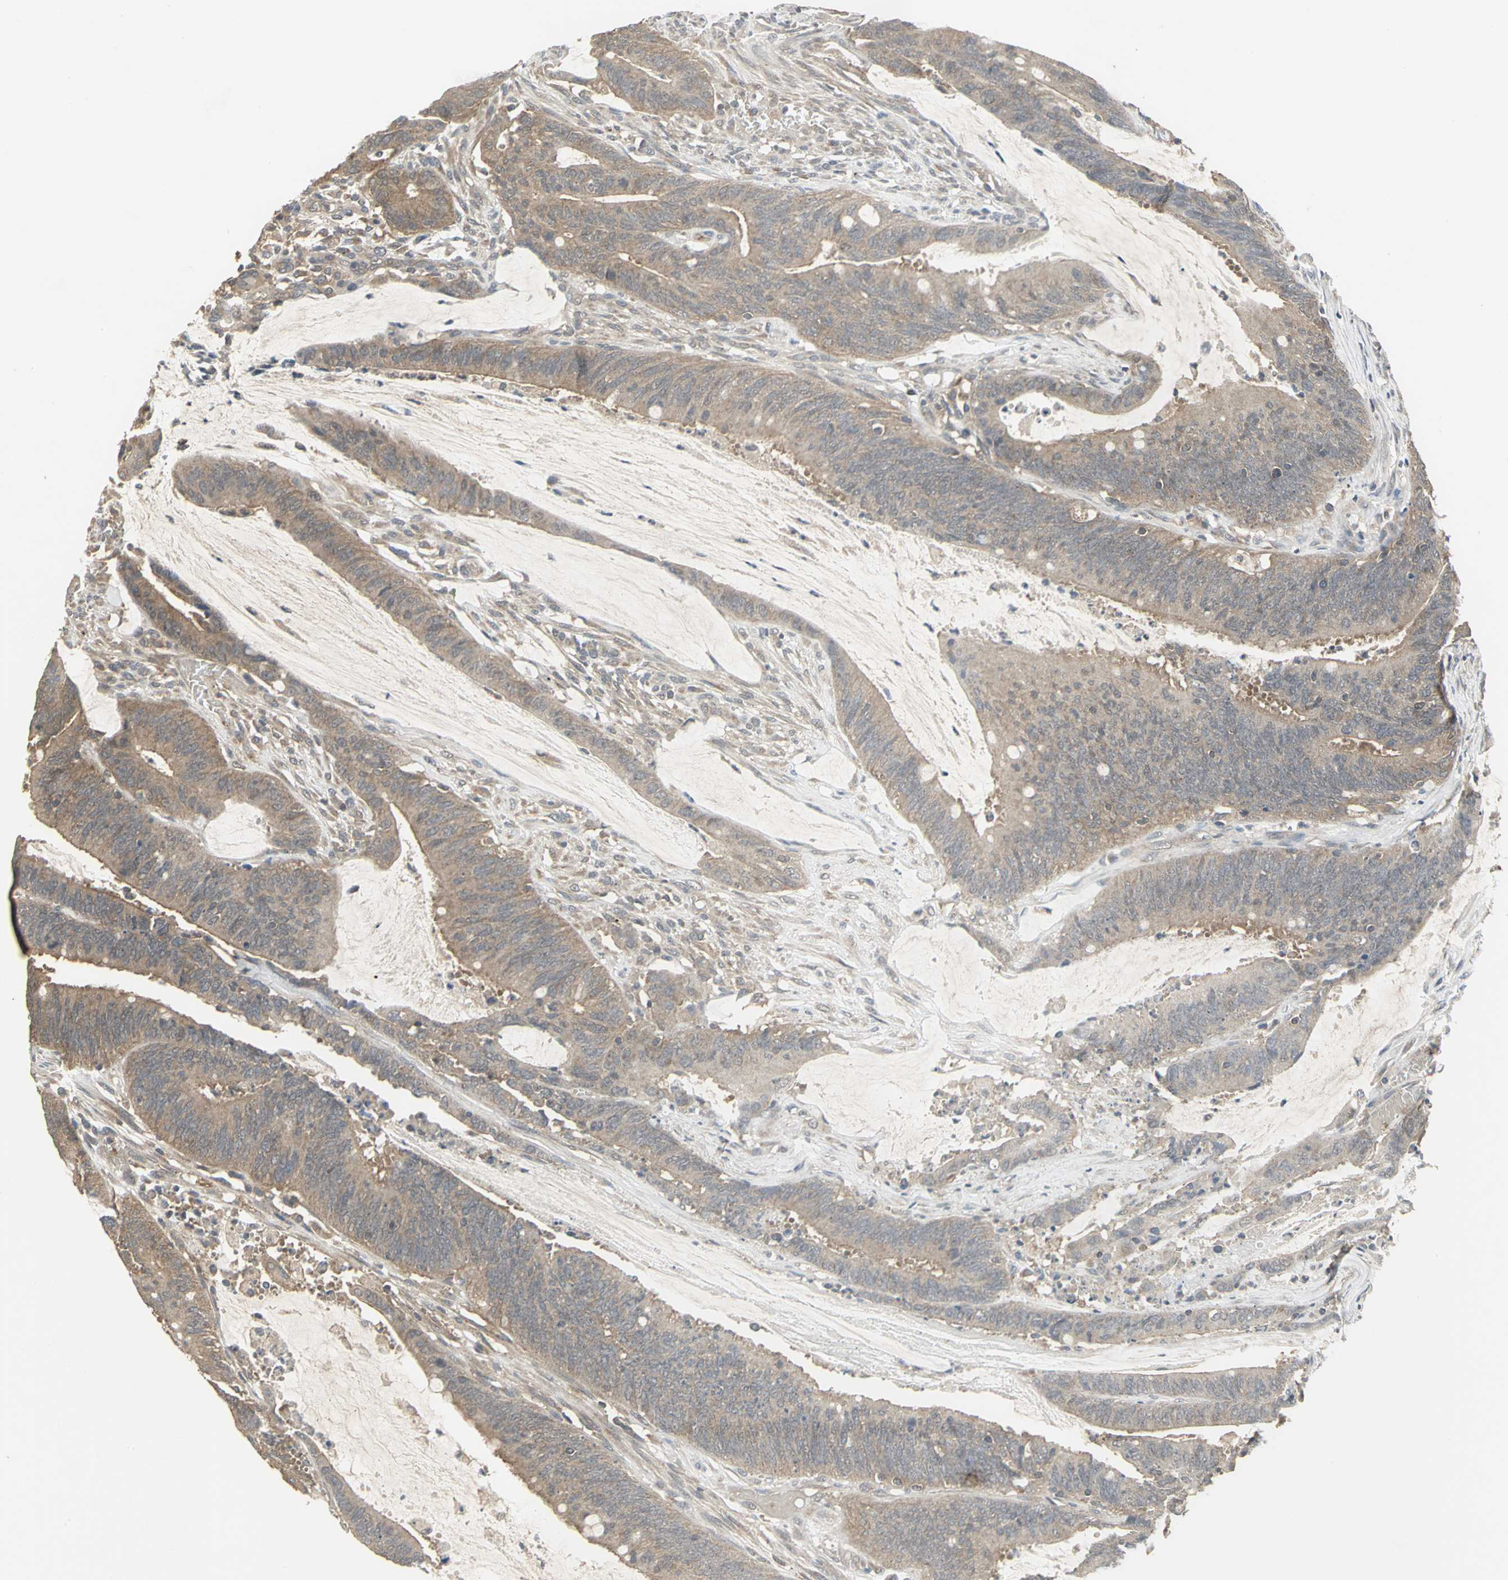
{"staining": {"intensity": "weak", "quantity": ">75%", "location": "cytoplasmic/membranous"}, "tissue": "colorectal cancer", "cell_type": "Tumor cells", "image_type": "cancer", "snomed": [{"axis": "morphology", "description": "Adenocarcinoma, NOS"}, {"axis": "topography", "description": "Rectum"}], "caption": "The histopathology image demonstrates immunohistochemical staining of colorectal adenocarcinoma. There is weak cytoplasmic/membranous positivity is identified in approximately >75% of tumor cells. The staining was performed using DAB to visualize the protein expression in brown, while the nuclei were stained in blue with hematoxylin (Magnification: 20x).", "gene": "KEAP1", "patient": {"sex": "female", "age": 66}}